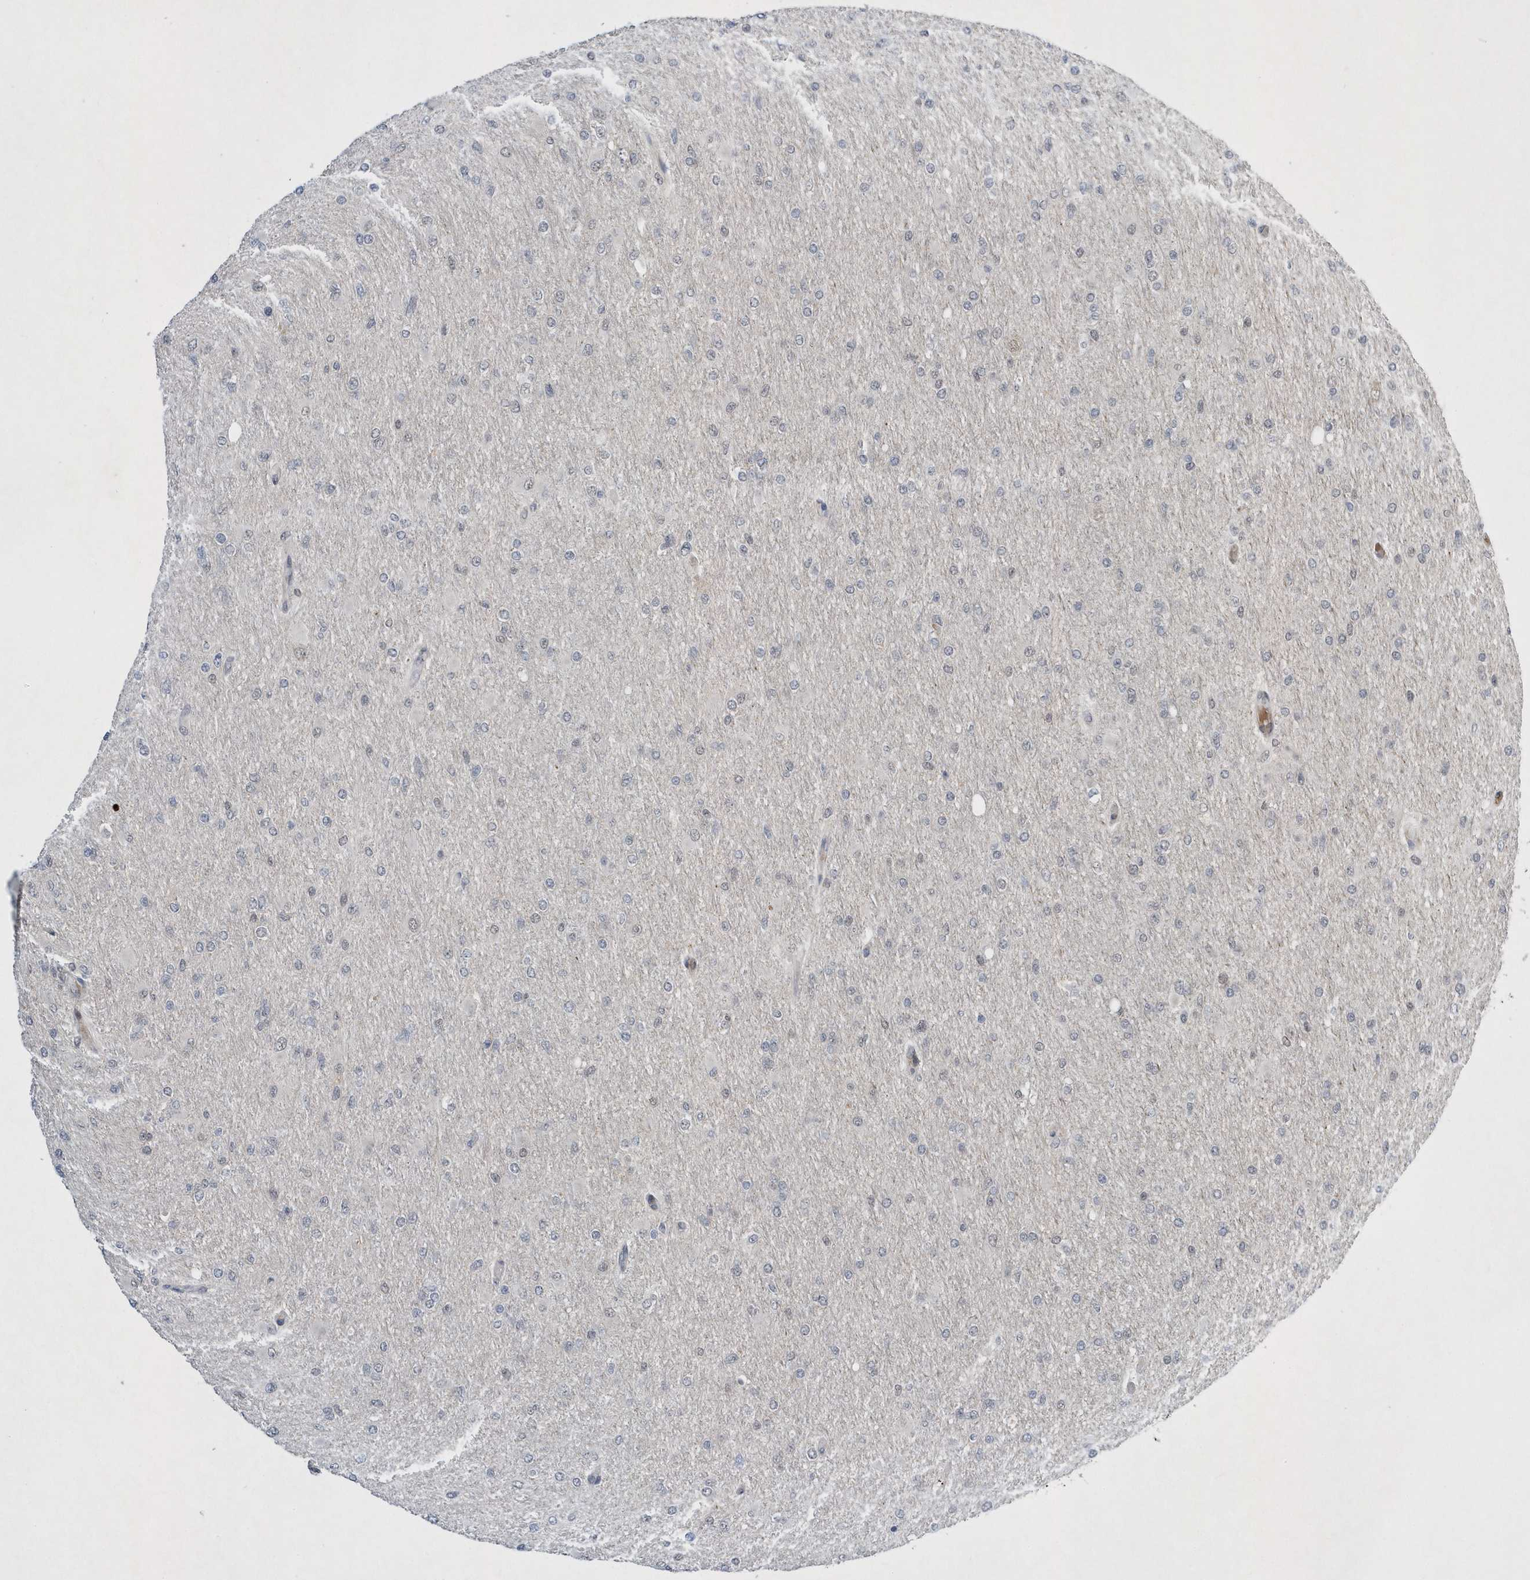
{"staining": {"intensity": "negative", "quantity": "none", "location": "none"}, "tissue": "glioma", "cell_type": "Tumor cells", "image_type": "cancer", "snomed": [{"axis": "morphology", "description": "Glioma, malignant, High grade"}, {"axis": "topography", "description": "Cerebral cortex"}], "caption": "Immunohistochemistry of glioma demonstrates no positivity in tumor cells.", "gene": "FAM217A", "patient": {"sex": "female", "age": 36}}